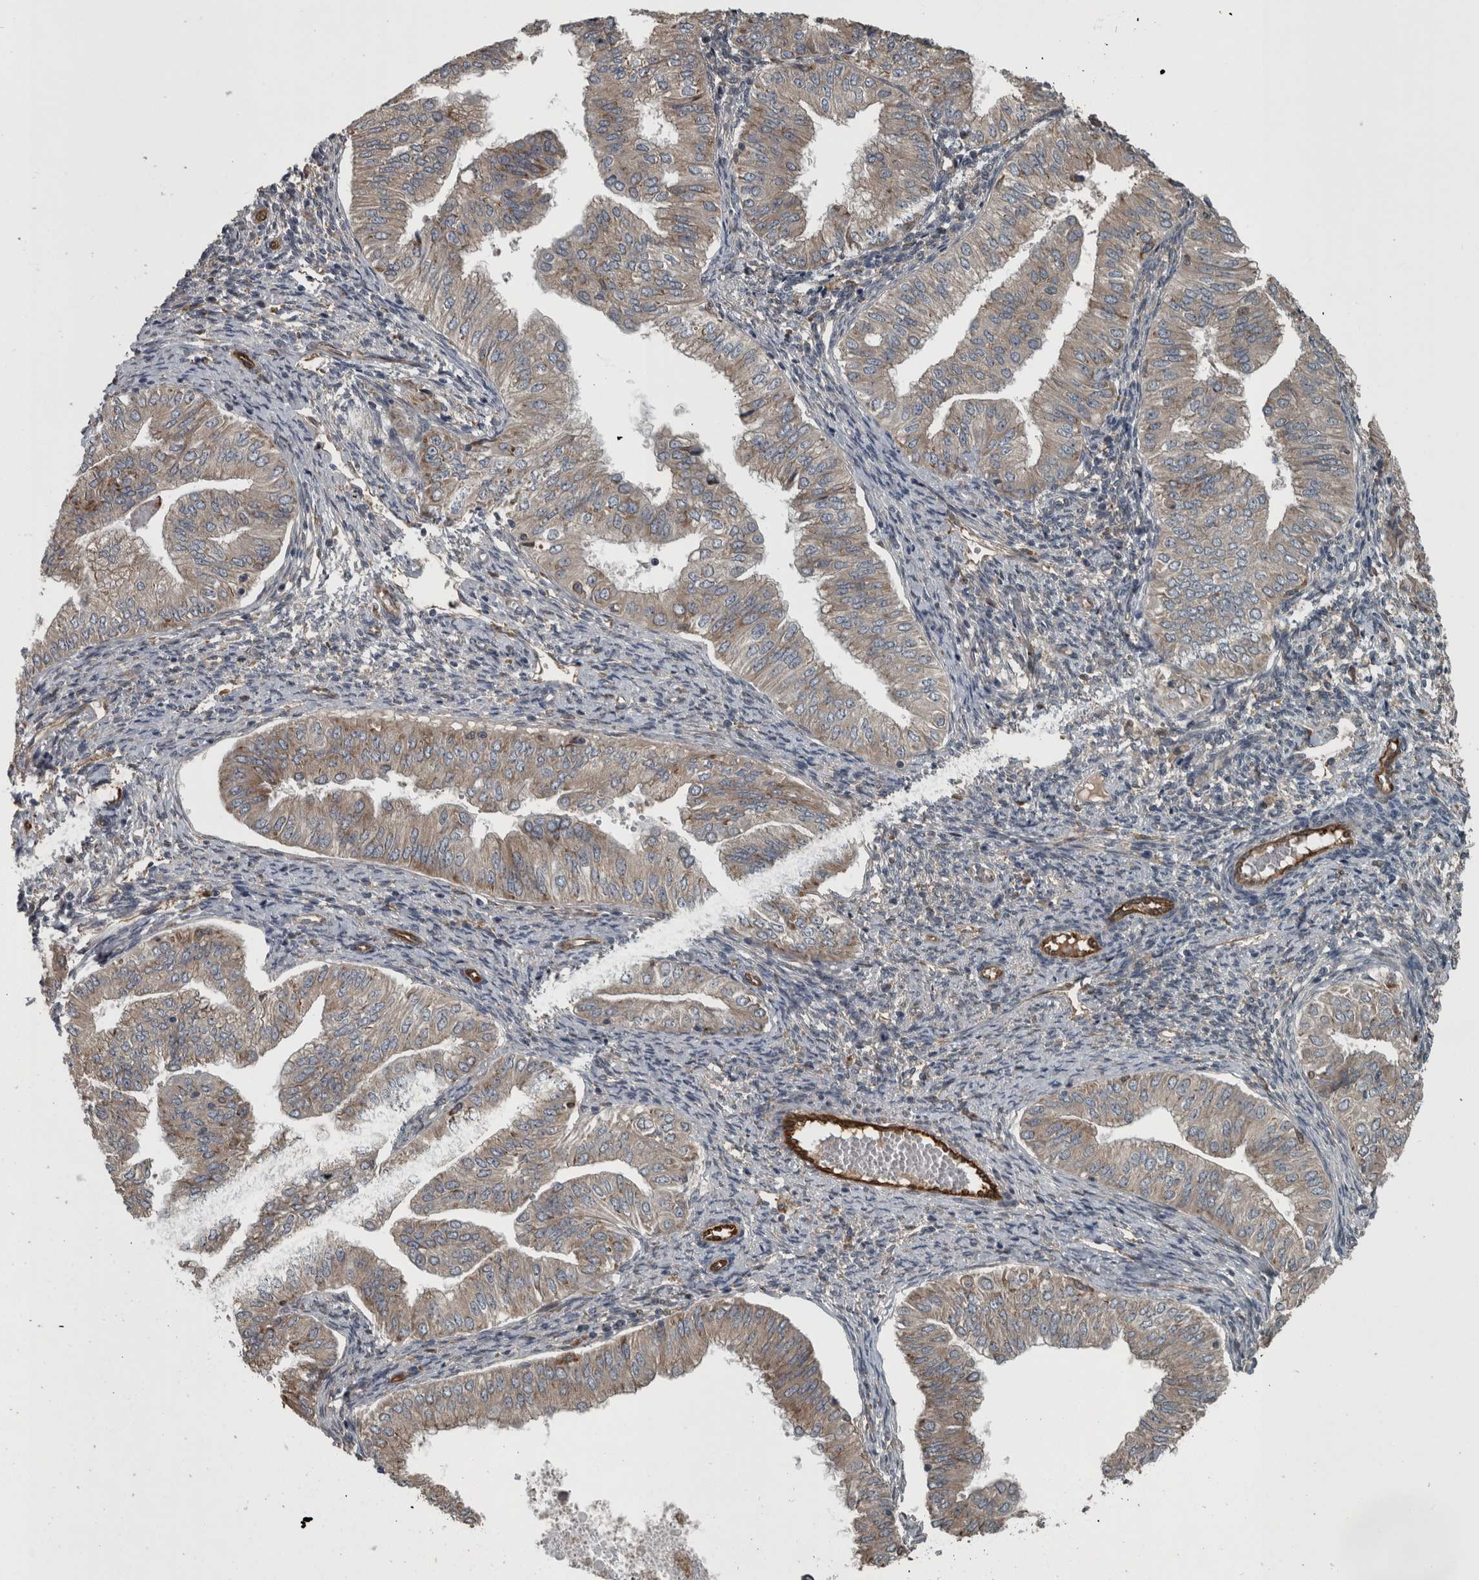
{"staining": {"intensity": "weak", "quantity": ">75%", "location": "cytoplasmic/membranous"}, "tissue": "endometrial cancer", "cell_type": "Tumor cells", "image_type": "cancer", "snomed": [{"axis": "morphology", "description": "Normal tissue, NOS"}, {"axis": "morphology", "description": "Adenocarcinoma, NOS"}, {"axis": "topography", "description": "Endometrium"}], "caption": "Protein expression analysis of endometrial adenocarcinoma displays weak cytoplasmic/membranous positivity in approximately >75% of tumor cells. (DAB (3,3'-diaminobenzidine) IHC with brightfield microscopy, high magnification).", "gene": "EXOC8", "patient": {"sex": "female", "age": 53}}